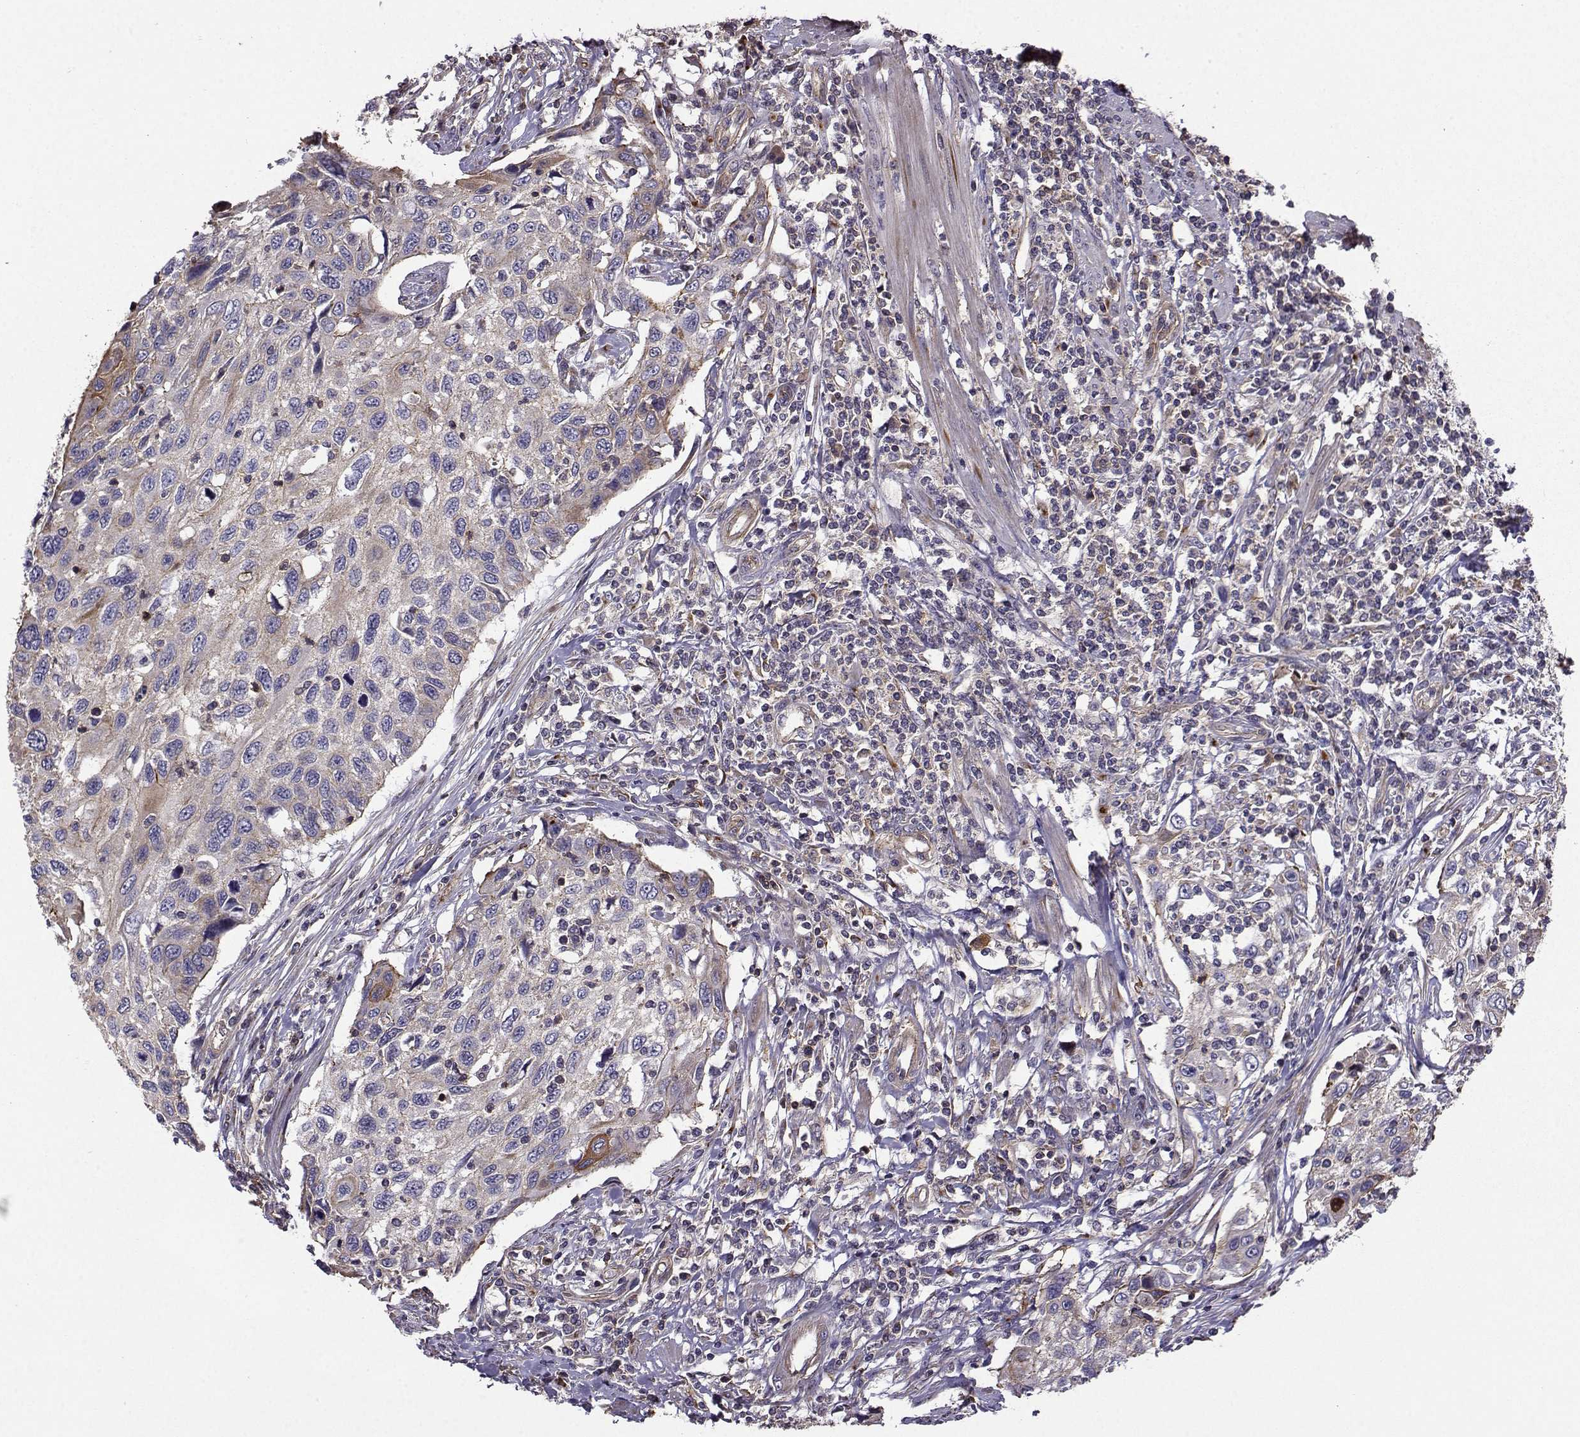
{"staining": {"intensity": "moderate", "quantity": "<25%", "location": "cytoplasmic/membranous"}, "tissue": "cervical cancer", "cell_type": "Tumor cells", "image_type": "cancer", "snomed": [{"axis": "morphology", "description": "Squamous cell carcinoma, NOS"}, {"axis": "topography", "description": "Cervix"}], "caption": "A brown stain highlights moderate cytoplasmic/membranous positivity of a protein in cervical cancer tumor cells.", "gene": "ITGB8", "patient": {"sex": "female", "age": 70}}